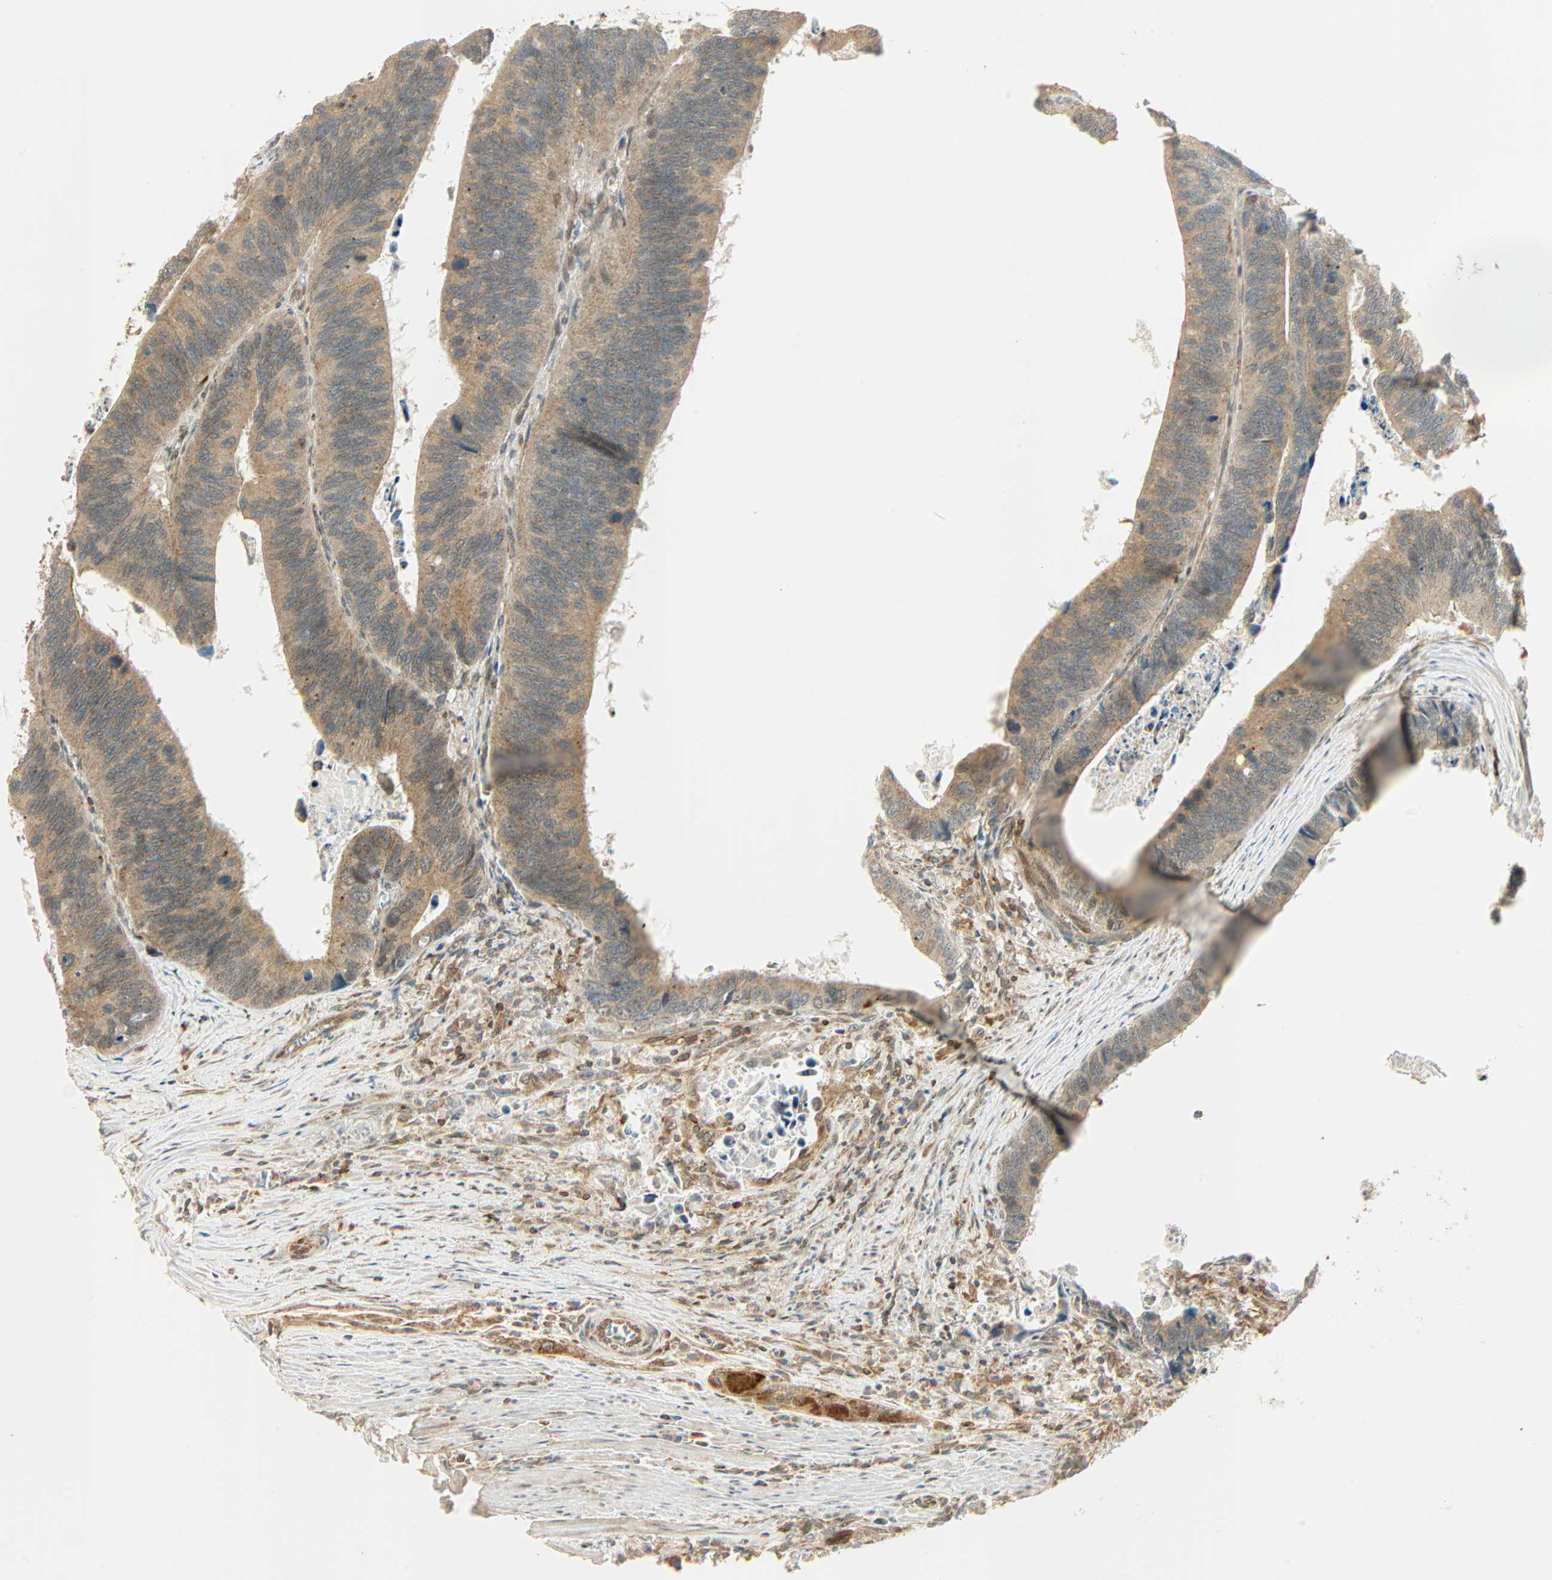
{"staining": {"intensity": "moderate", "quantity": ">75%", "location": "cytoplasmic/membranous"}, "tissue": "colorectal cancer", "cell_type": "Tumor cells", "image_type": "cancer", "snomed": [{"axis": "morphology", "description": "Adenocarcinoma, NOS"}, {"axis": "topography", "description": "Colon"}], "caption": "Tumor cells reveal medium levels of moderate cytoplasmic/membranous staining in about >75% of cells in human colorectal cancer. The protein is stained brown, and the nuclei are stained in blue (DAB (3,3'-diaminobenzidine) IHC with brightfield microscopy, high magnification).", "gene": "PNPLA6", "patient": {"sex": "male", "age": 72}}